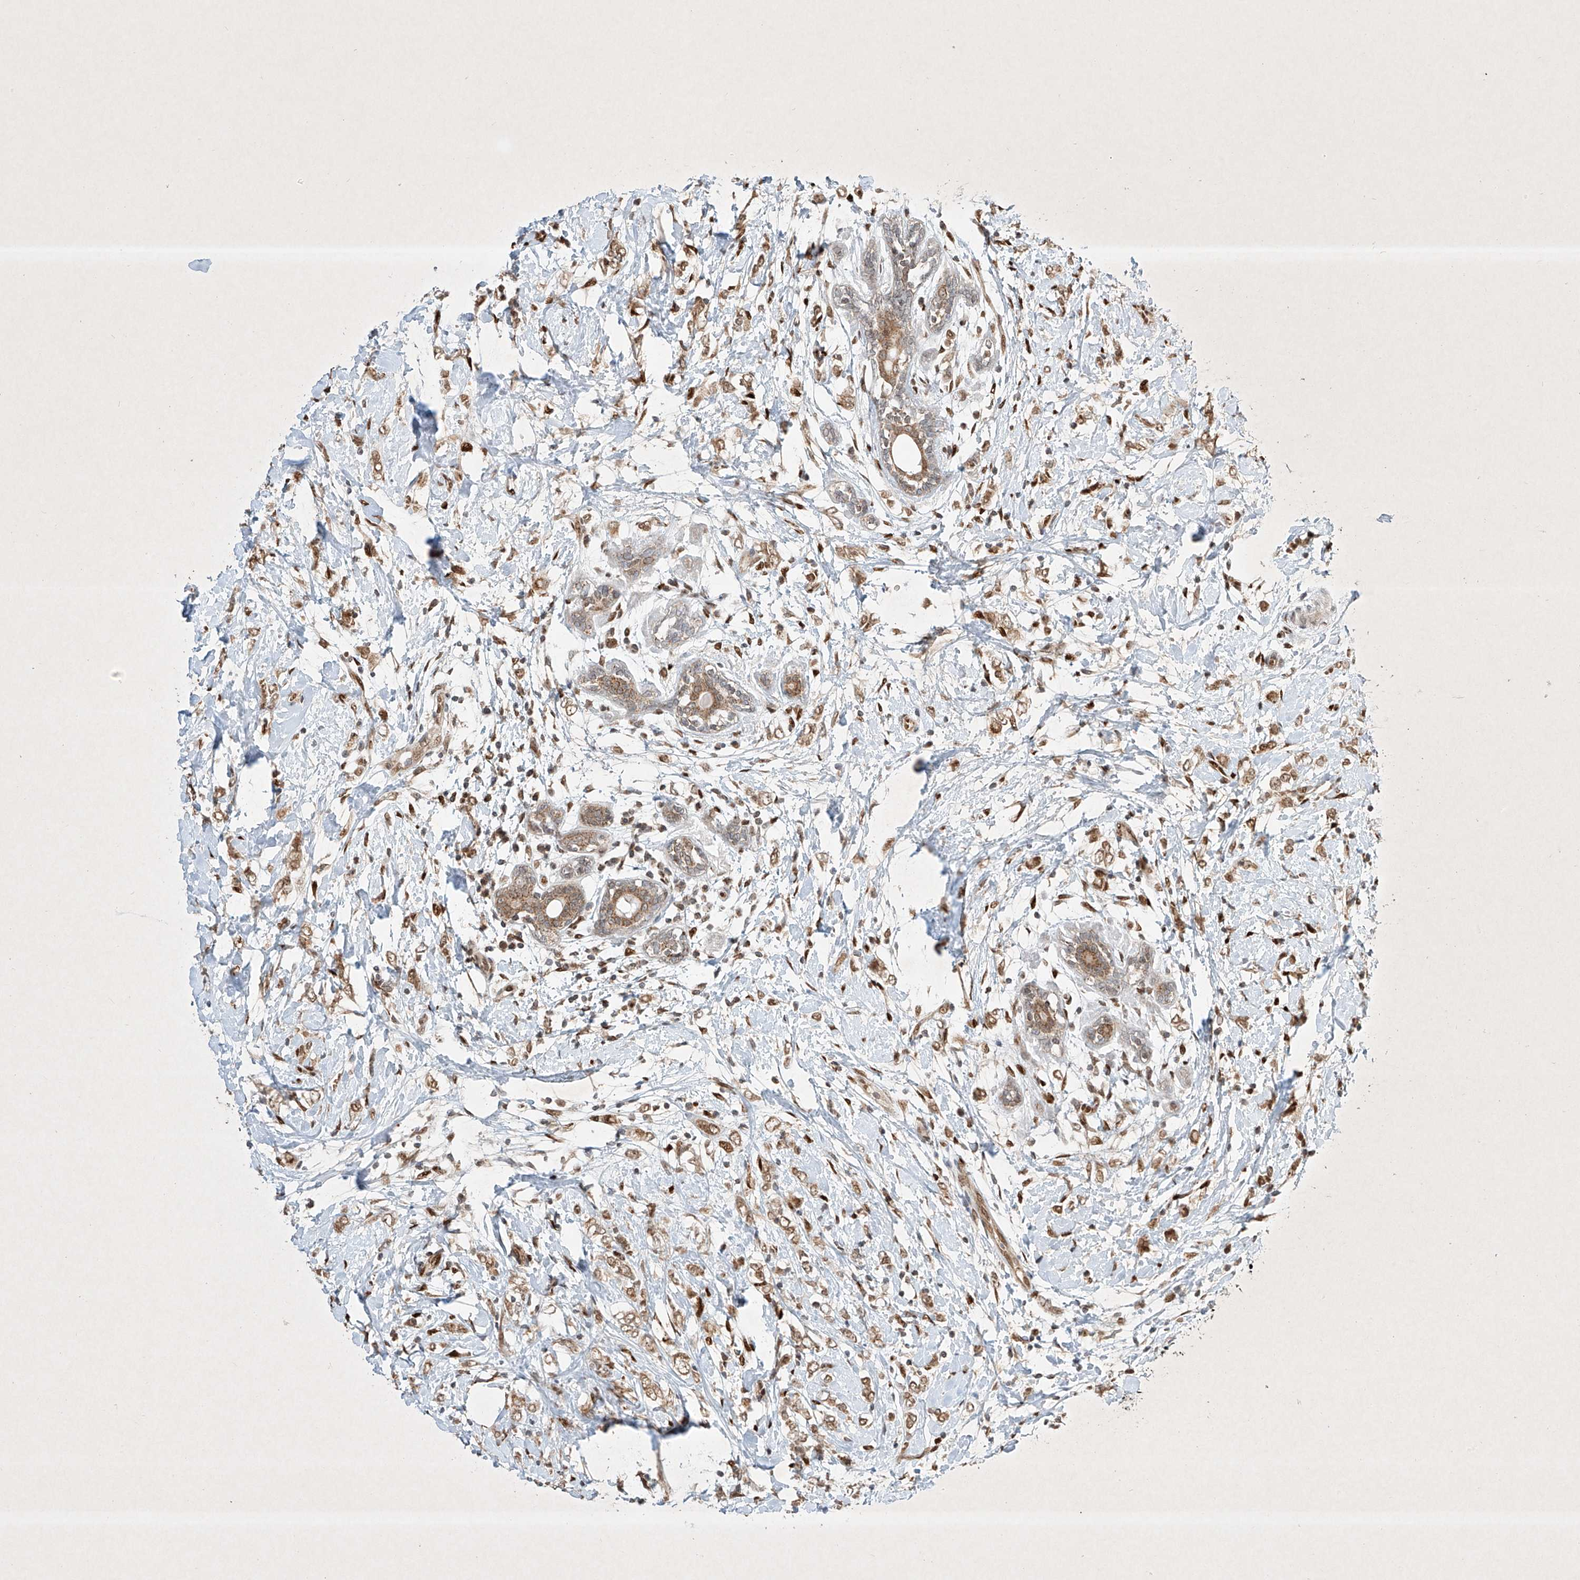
{"staining": {"intensity": "moderate", "quantity": ">75%", "location": "cytoplasmic/membranous,nuclear"}, "tissue": "breast cancer", "cell_type": "Tumor cells", "image_type": "cancer", "snomed": [{"axis": "morphology", "description": "Normal tissue, NOS"}, {"axis": "morphology", "description": "Lobular carcinoma"}, {"axis": "topography", "description": "Breast"}], "caption": "Human breast cancer stained with a protein marker shows moderate staining in tumor cells.", "gene": "EPG5", "patient": {"sex": "female", "age": 47}}